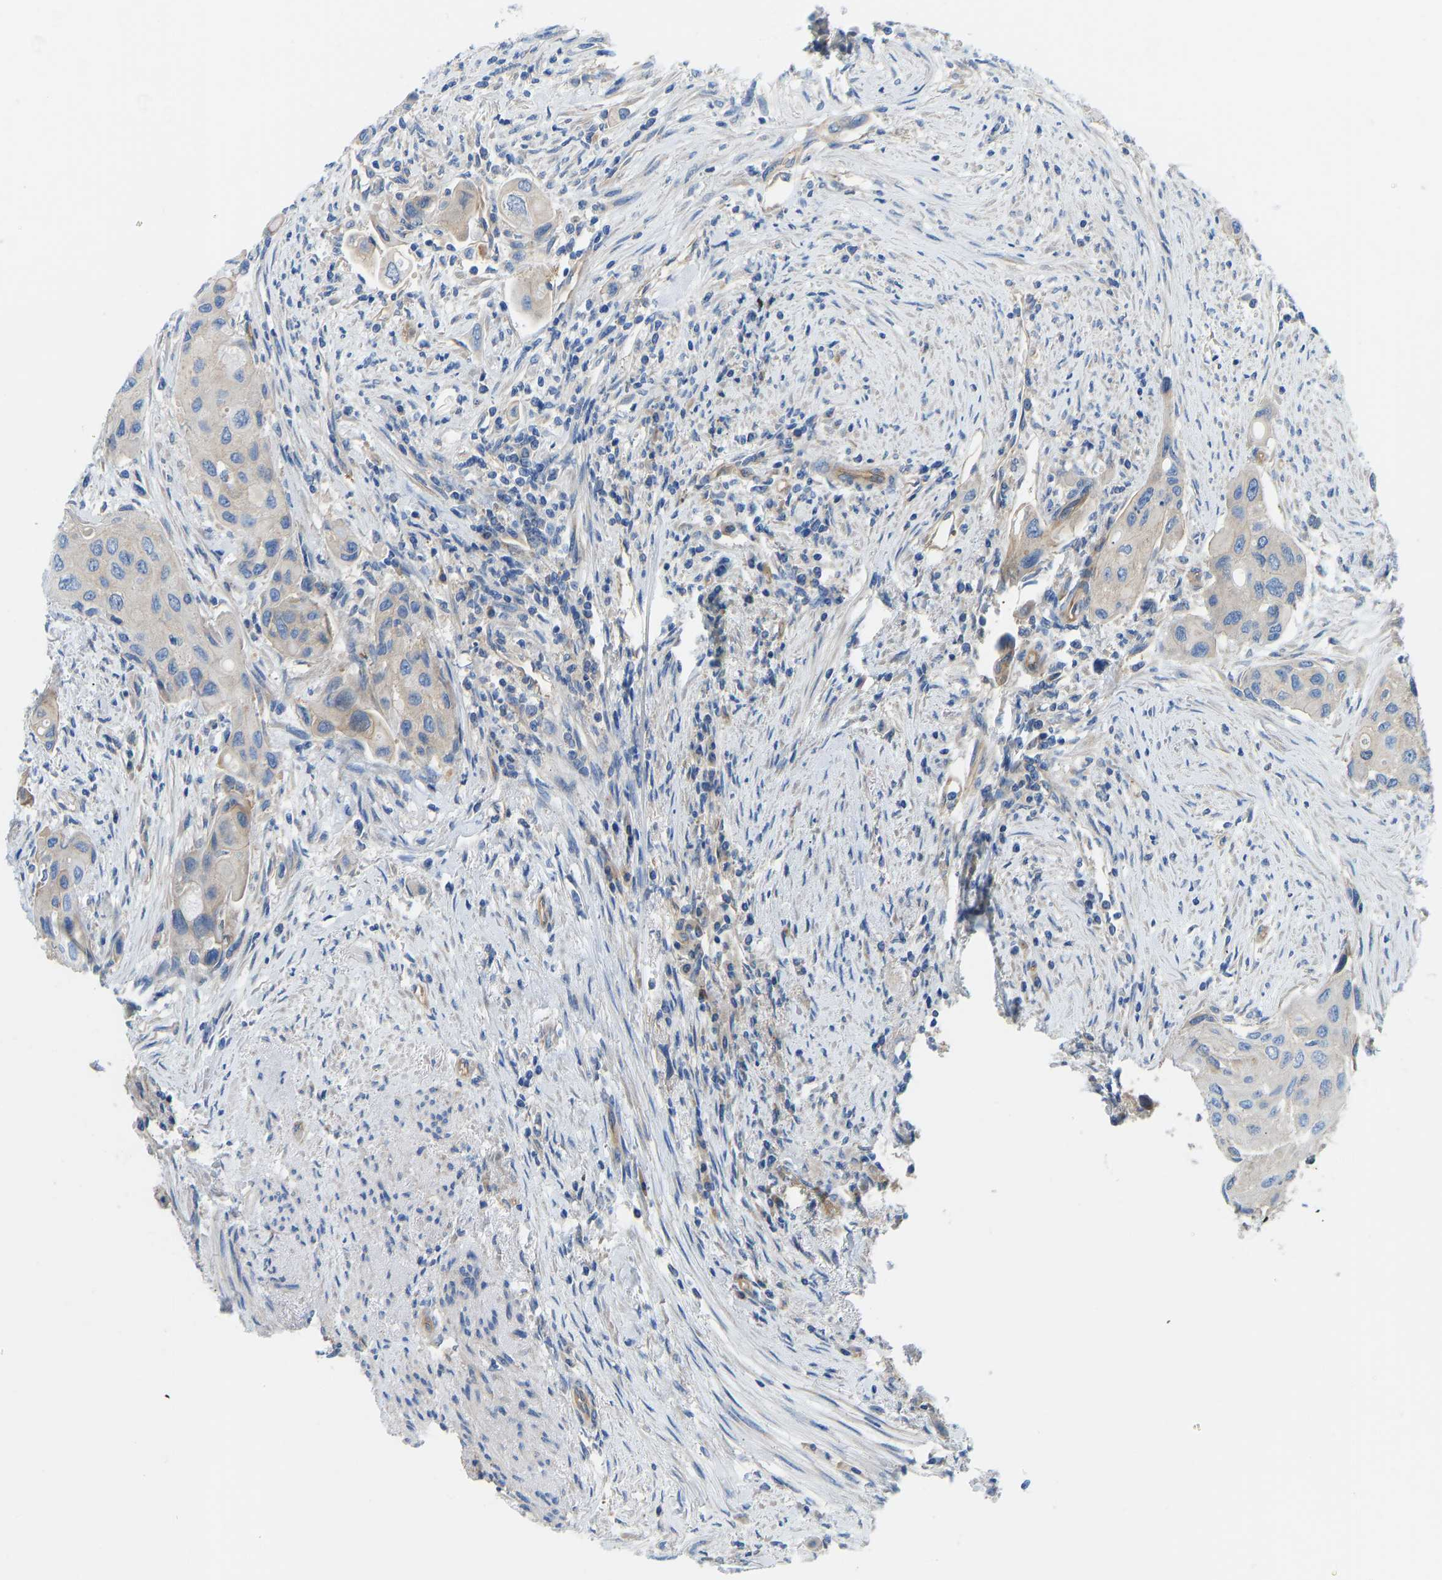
{"staining": {"intensity": "negative", "quantity": "none", "location": "none"}, "tissue": "urothelial cancer", "cell_type": "Tumor cells", "image_type": "cancer", "snomed": [{"axis": "morphology", "description": "Urothelial carcinoma, High grade"}, {"axis": "topography", "description": "Urinary bladder"}], "caption": "This is a histopathology image of immunohistochemistry staining of urothelial cancer, which shows no staining in tumor cells. Nuclei are stained in blue.", "gene": "CHAD", "patient": {"sex": "female", "age": 56}}